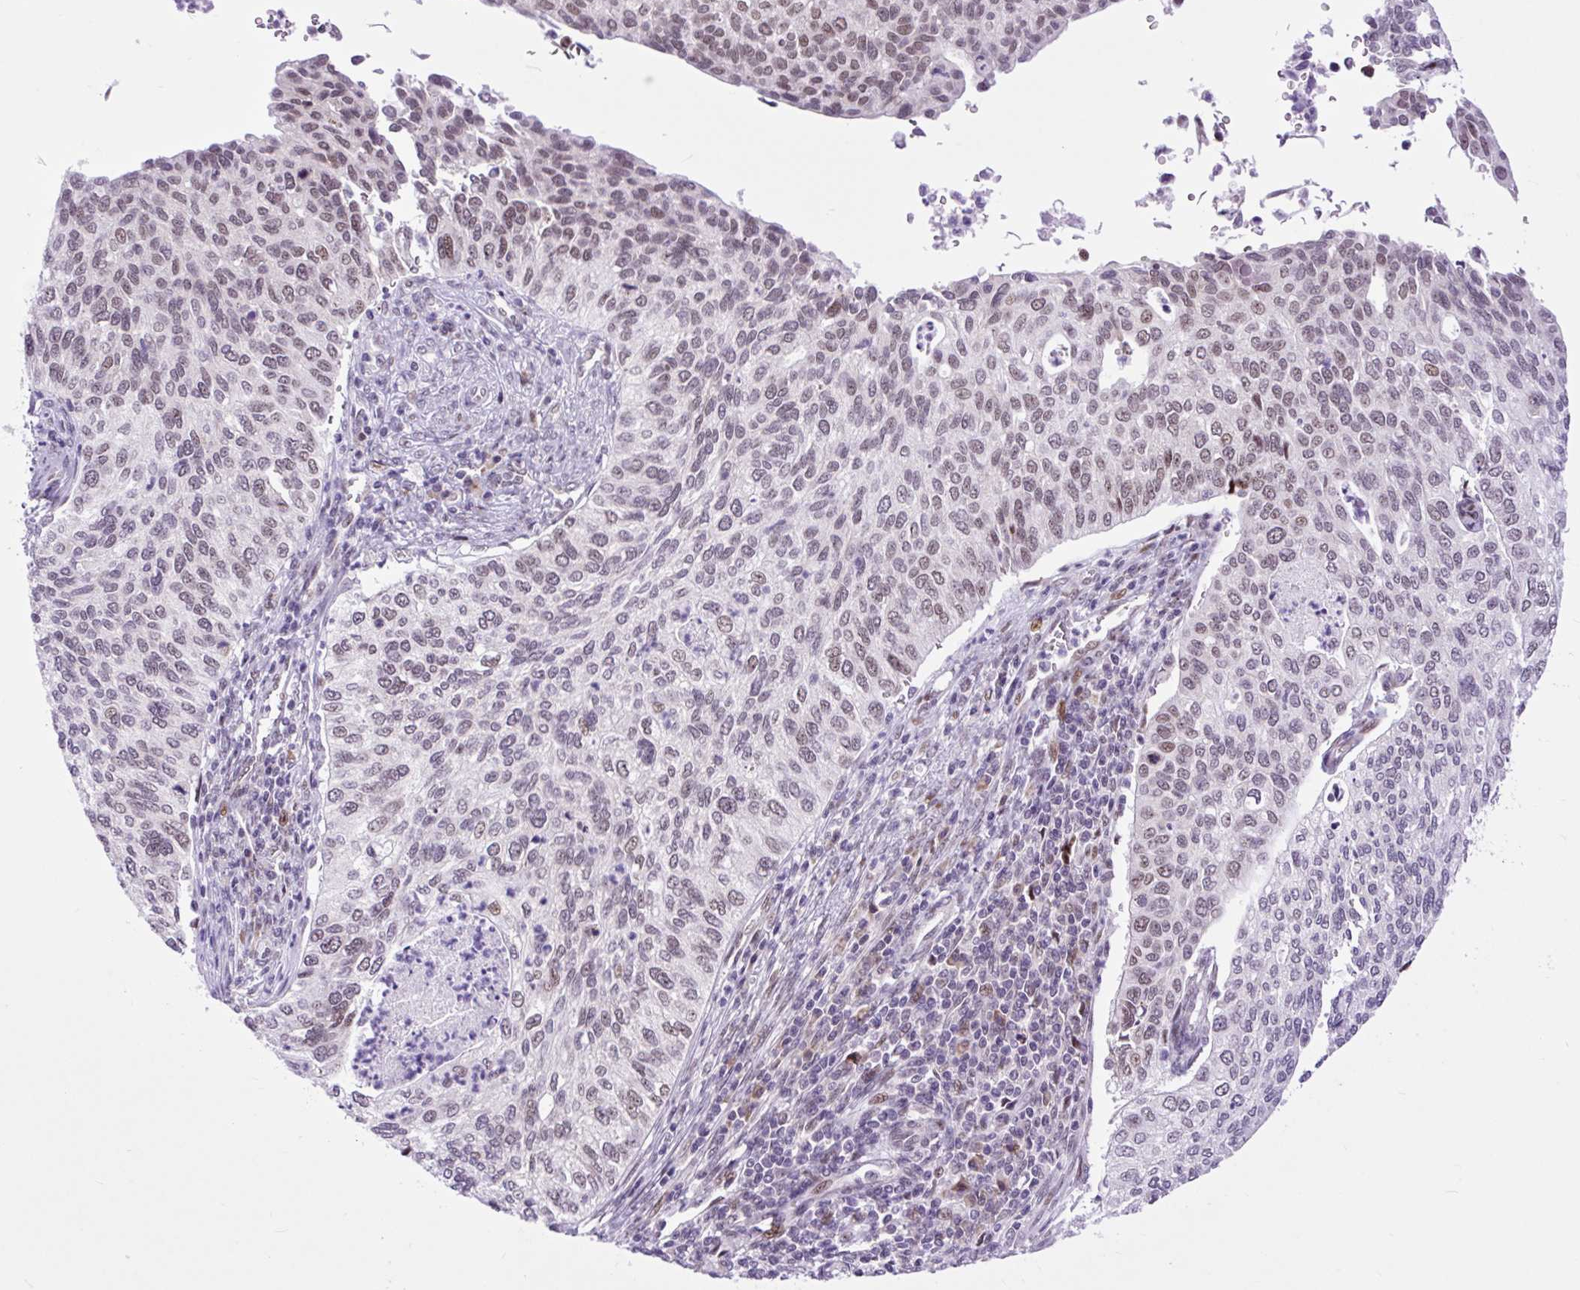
{"staining": {"intensity": "weak", "quantity": ">75%", "location": "nuclear"}, "tissue": "cervical cancer", "cell_type": "Tumor cells", "image_type": "cancer", "snomed": [{"axis": "morphology", "description": "Squamous cell carcinoma, NOS"}, {"axis": "topography", "description": "Cervix"}], "caption": "Protein expression analysis of cervical cancer (squamous cell carcinoma) reveals weak nuclear staining in about >75% of tumor cells. (Brightfield microscopy of DAB IHC at high magnification).", "gene": "CLK2", "patient": {"sex": "female", "age": 38}}